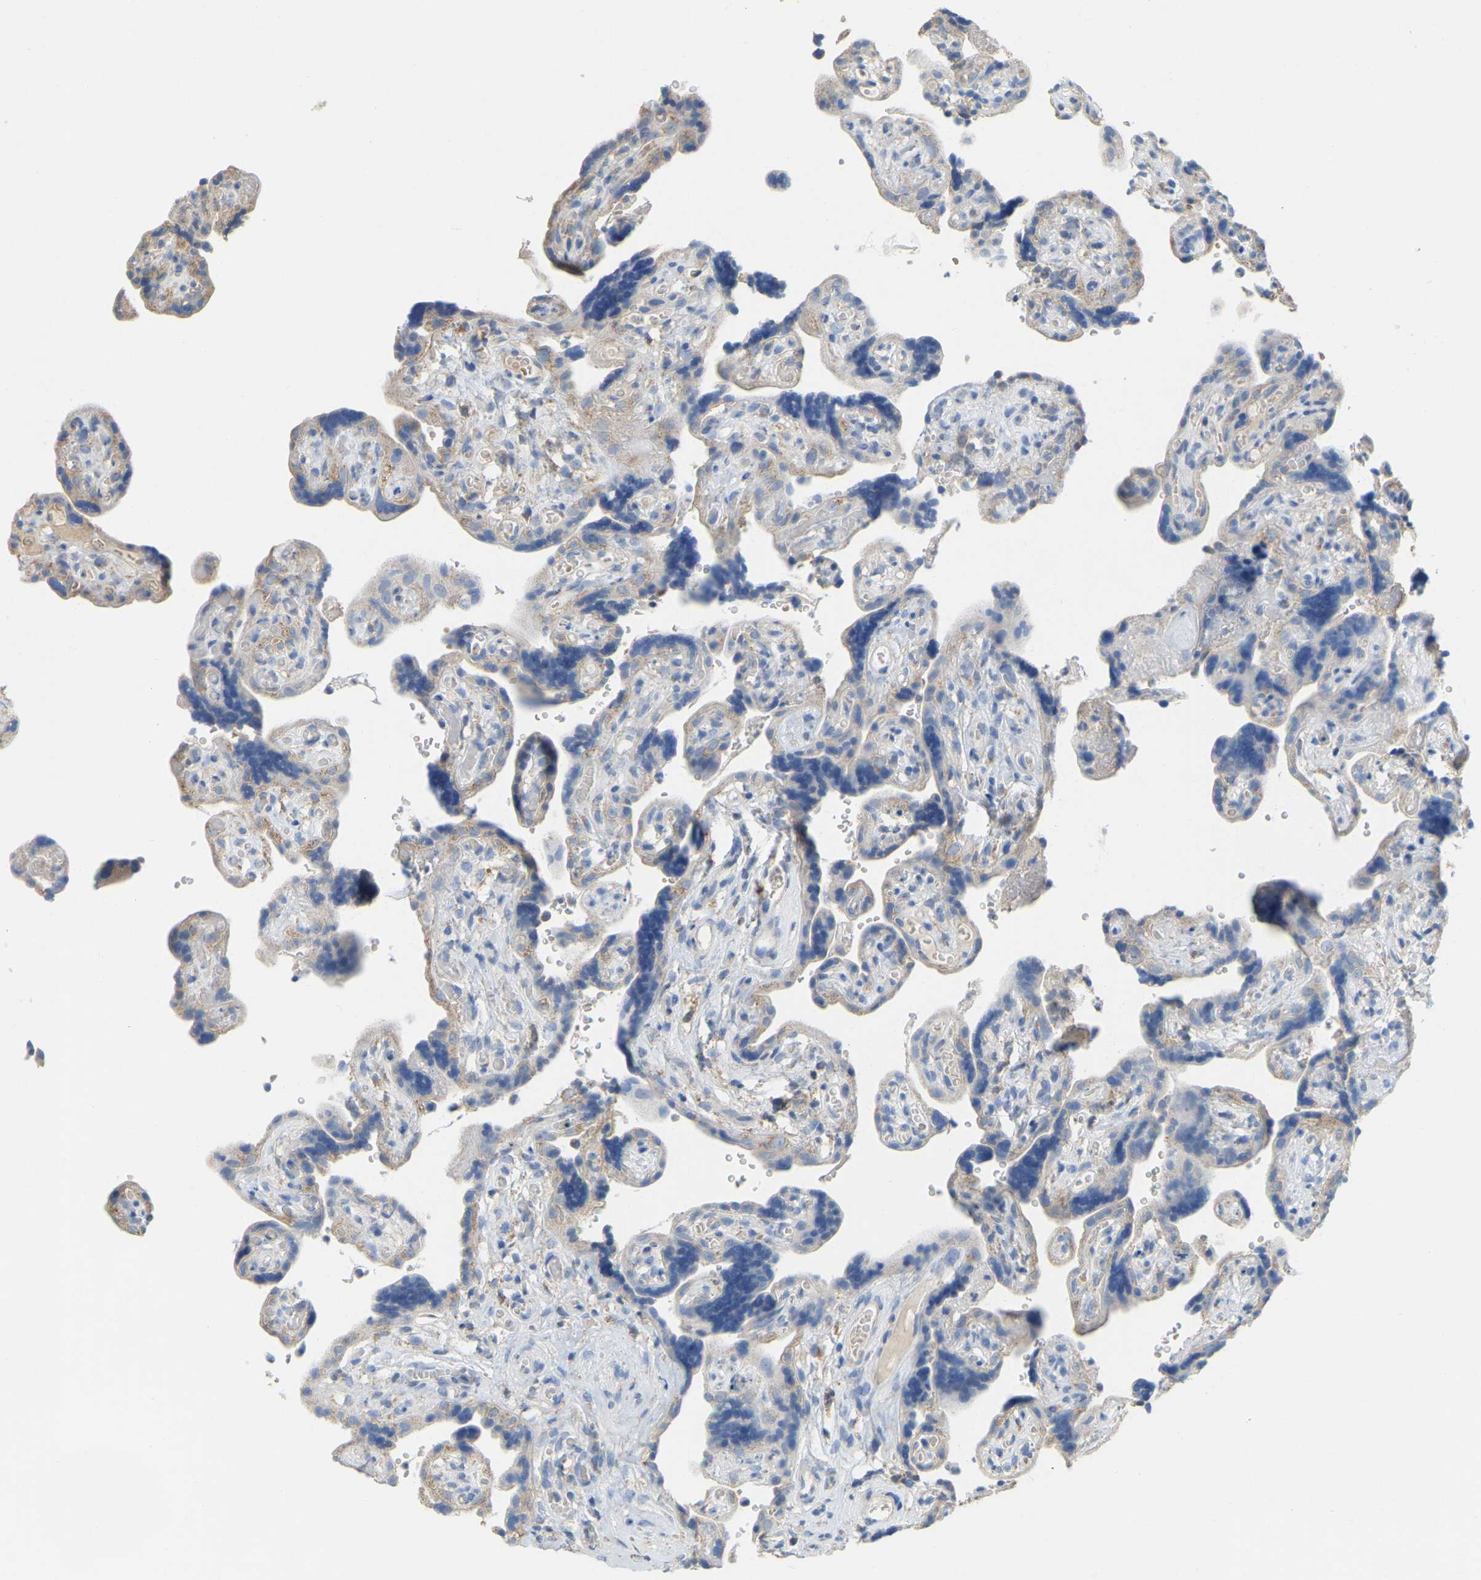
{"staining": {"intensity": "weak", "quantity": "<25%", "location": "cytoplasmic/membranous"}, "tissue": "placenta", "cell_type": "Decidual cells", "image_type": "normal", "snomed": [{"axis": "morphology", "description": "Normal tissue, NOS"}, {"axis": "topography", "description": "Placenta"}], "caption": "Unremarkable placenta was stained to show a protein in brown. There is no significant positivity in decidual cells. (Immunohistochemistry (ihc), brightfield microscopy, high magnification).", "gene": "SERPINB5", "patient": {"sex": "female", "age": 30}}